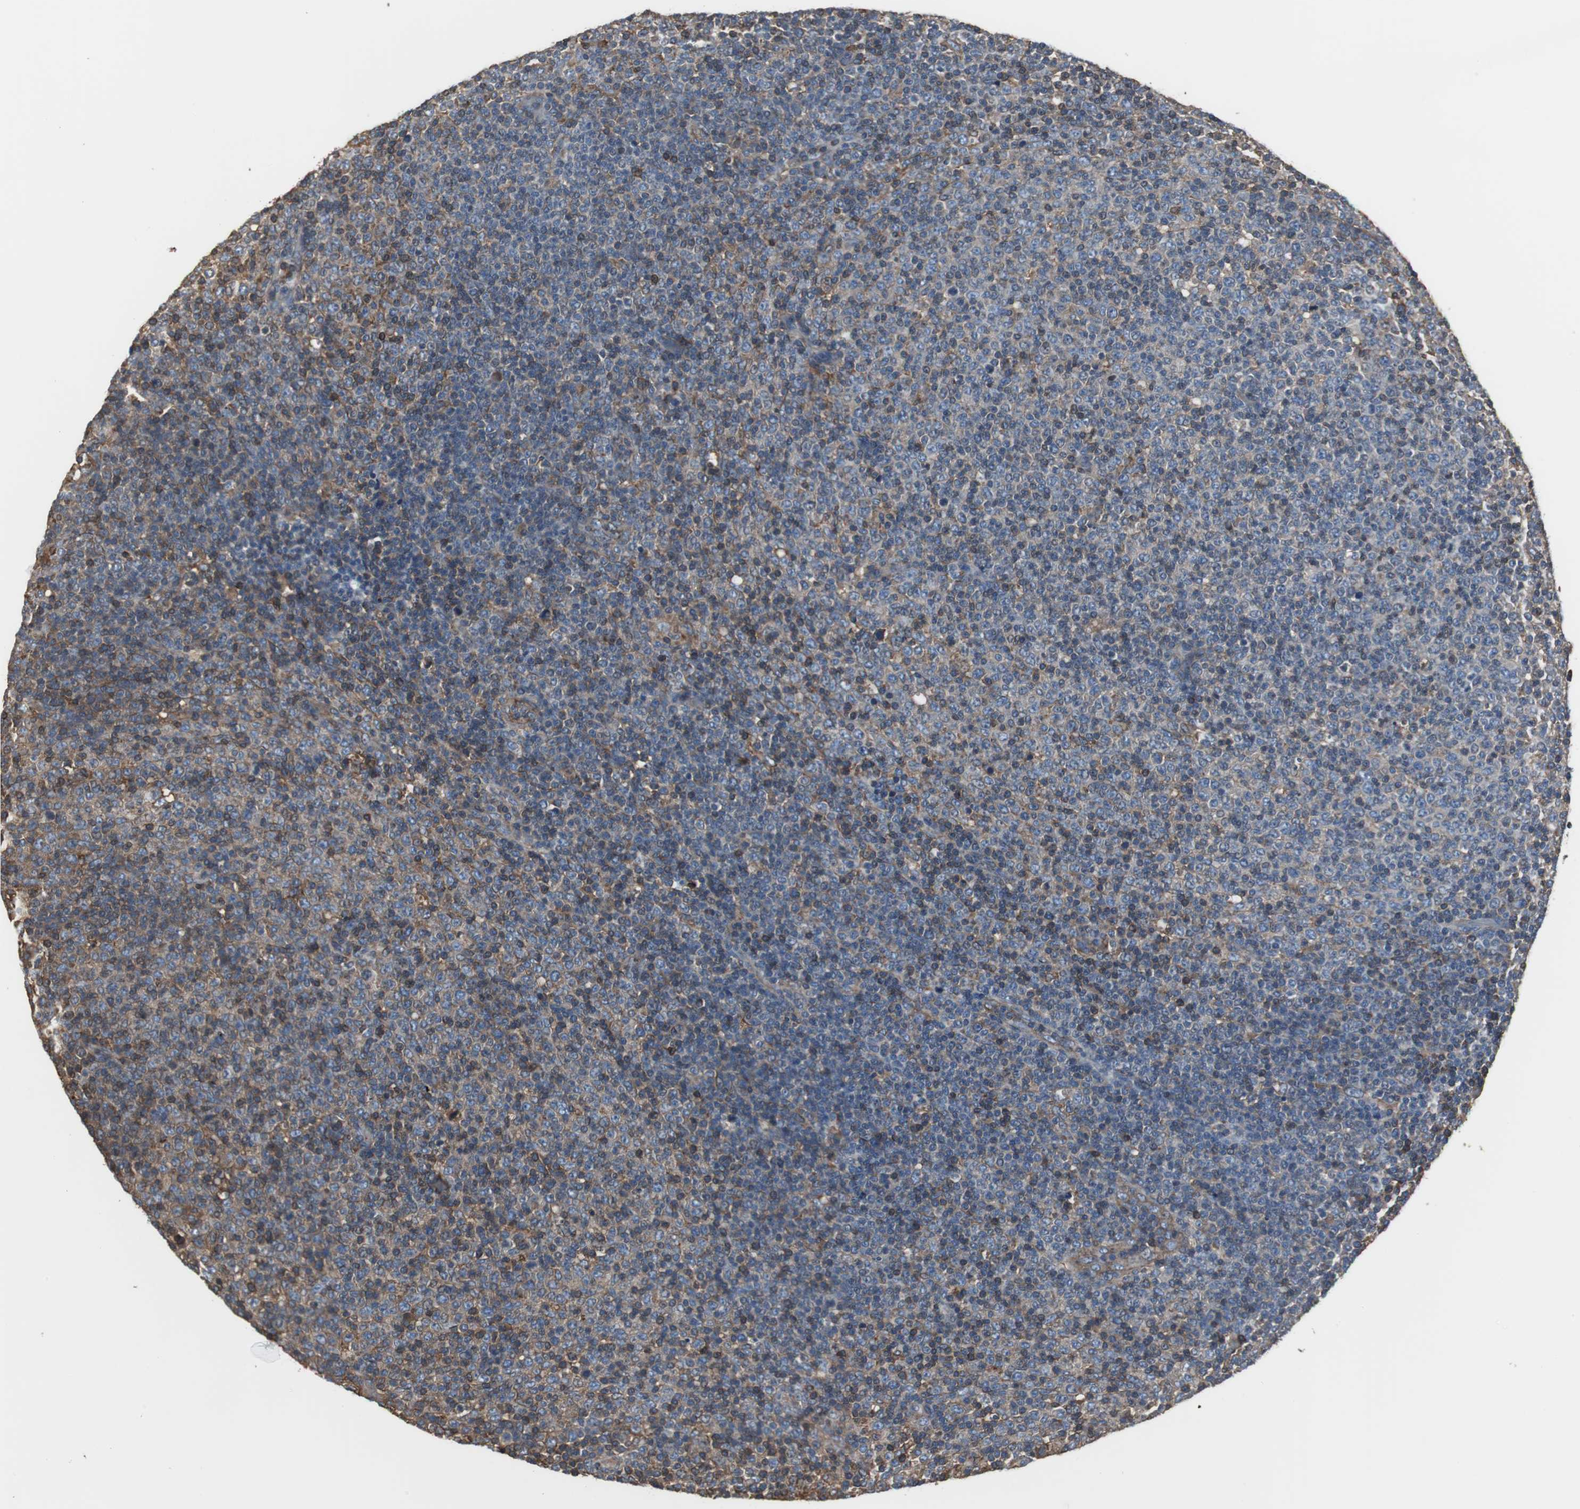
{"staining": {"intensity": "moderate", "quantity": ">75%", "location": "cytoplasmic/membranous"}, "tissue": "lymphoma", "cell_type": "Tumor cells", "image_type": "cancer", "snomed": [{"axis": "morphology", "description": "Malignant lymphoma, non-Hodgkin's type, Low grade"}, {"axis": "topography", "description": "Lymph node"}], "caption": "Protein expression analysis of malignant lymphoma, non-Hodgkin's type (low-grade) displays moderate cytoplasmic/membranous expression in approximately >75% of tumor cells. (Brightfield microscopy of DAB IHC at high magnification).", "gene": "ACTN1", "patient": {"sex": "male", "age": 70}}